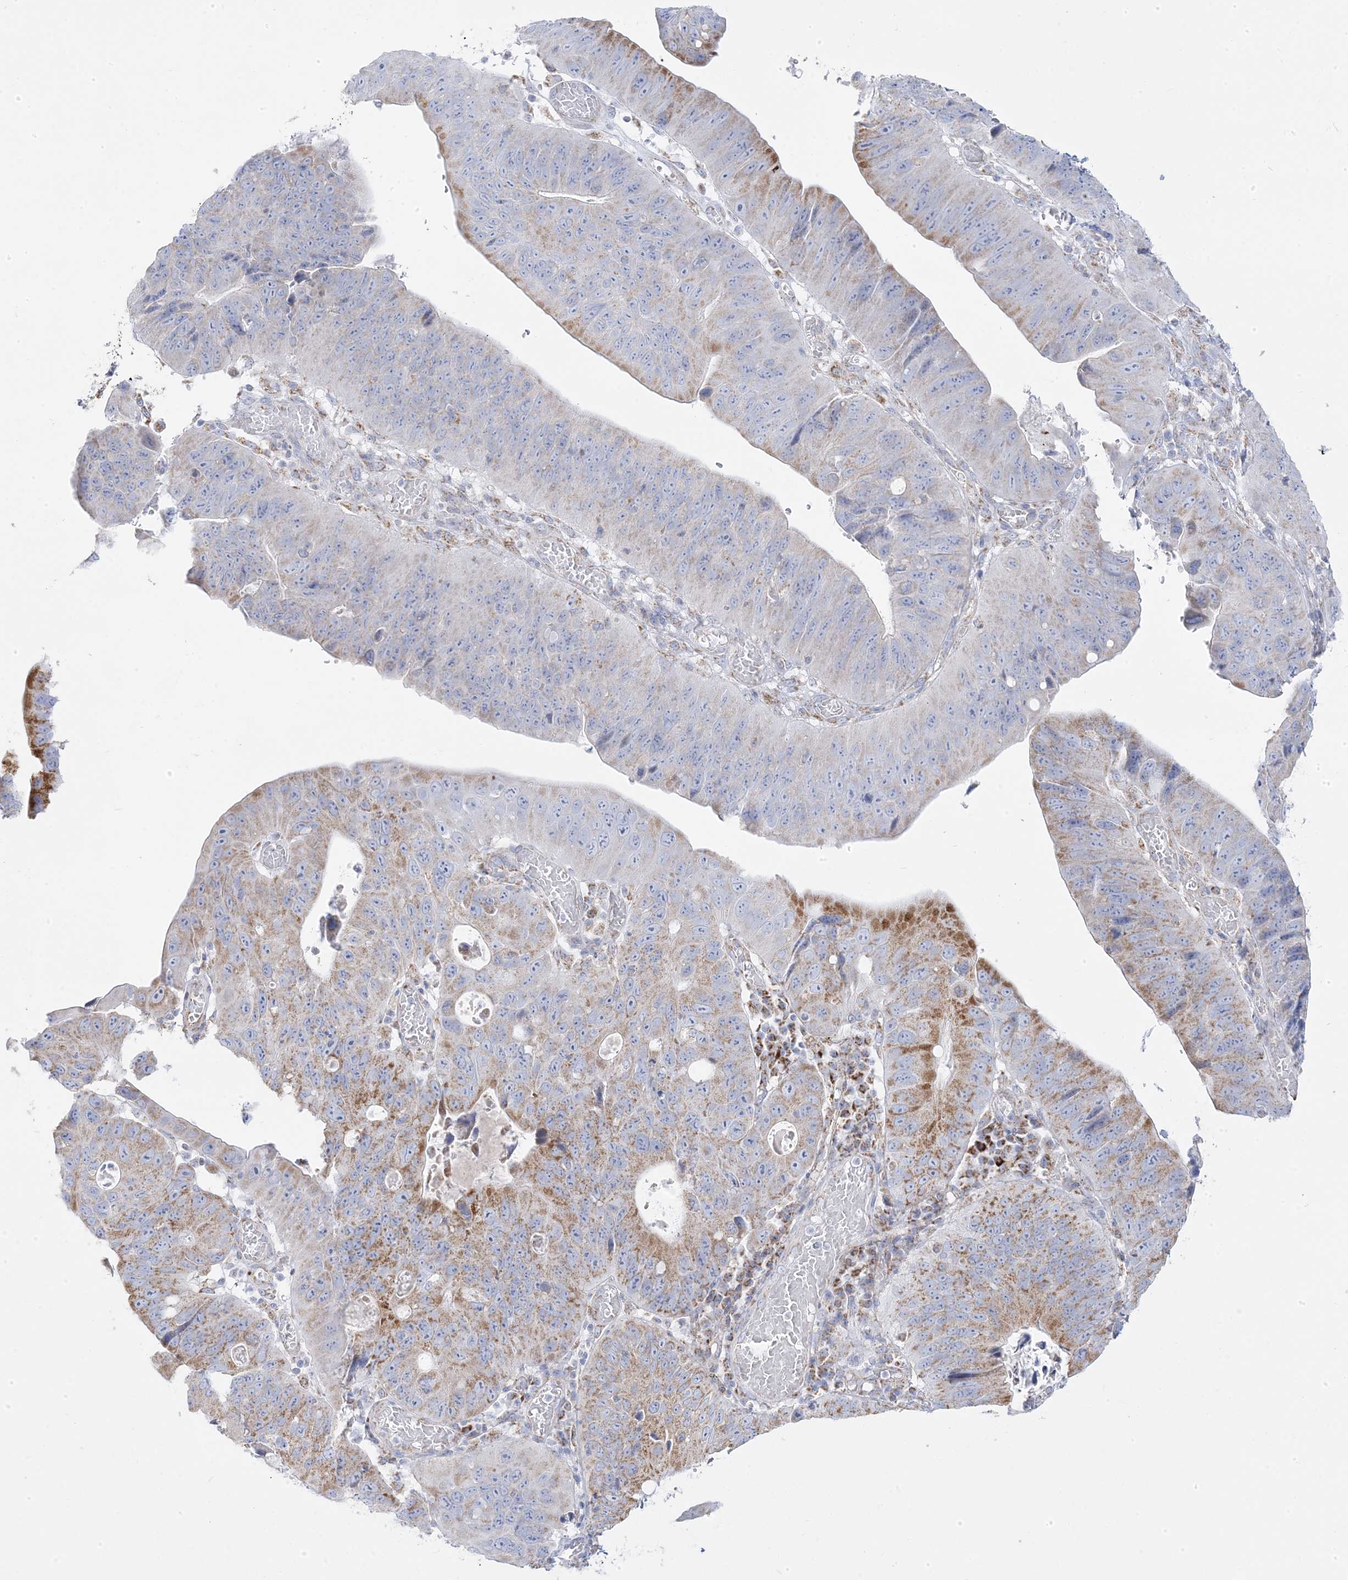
{"staining": {"intensity": "moderate", "quantity": "25%-75%", "location": "cytoplasmic/membranous"}, "tissue": "stomach cancer", "cell_type": "Tumor cells", "image_type": "cancer", "snomed": [{"axis": "morphology", "description": "Adenocarcinoma, NOS"}, {"axis": "topography", "description": "Stomach"}], "caption": "IHC photomicrograph of adenocarcinoma (stomach) stained for a protein (brown), which exhibits medium levels of moderate cytoplasmic/membranous staining in about 25%-75% of tumor cells.", "gene": "PCCB", "patient": {"sex": "male", "age": 59}}